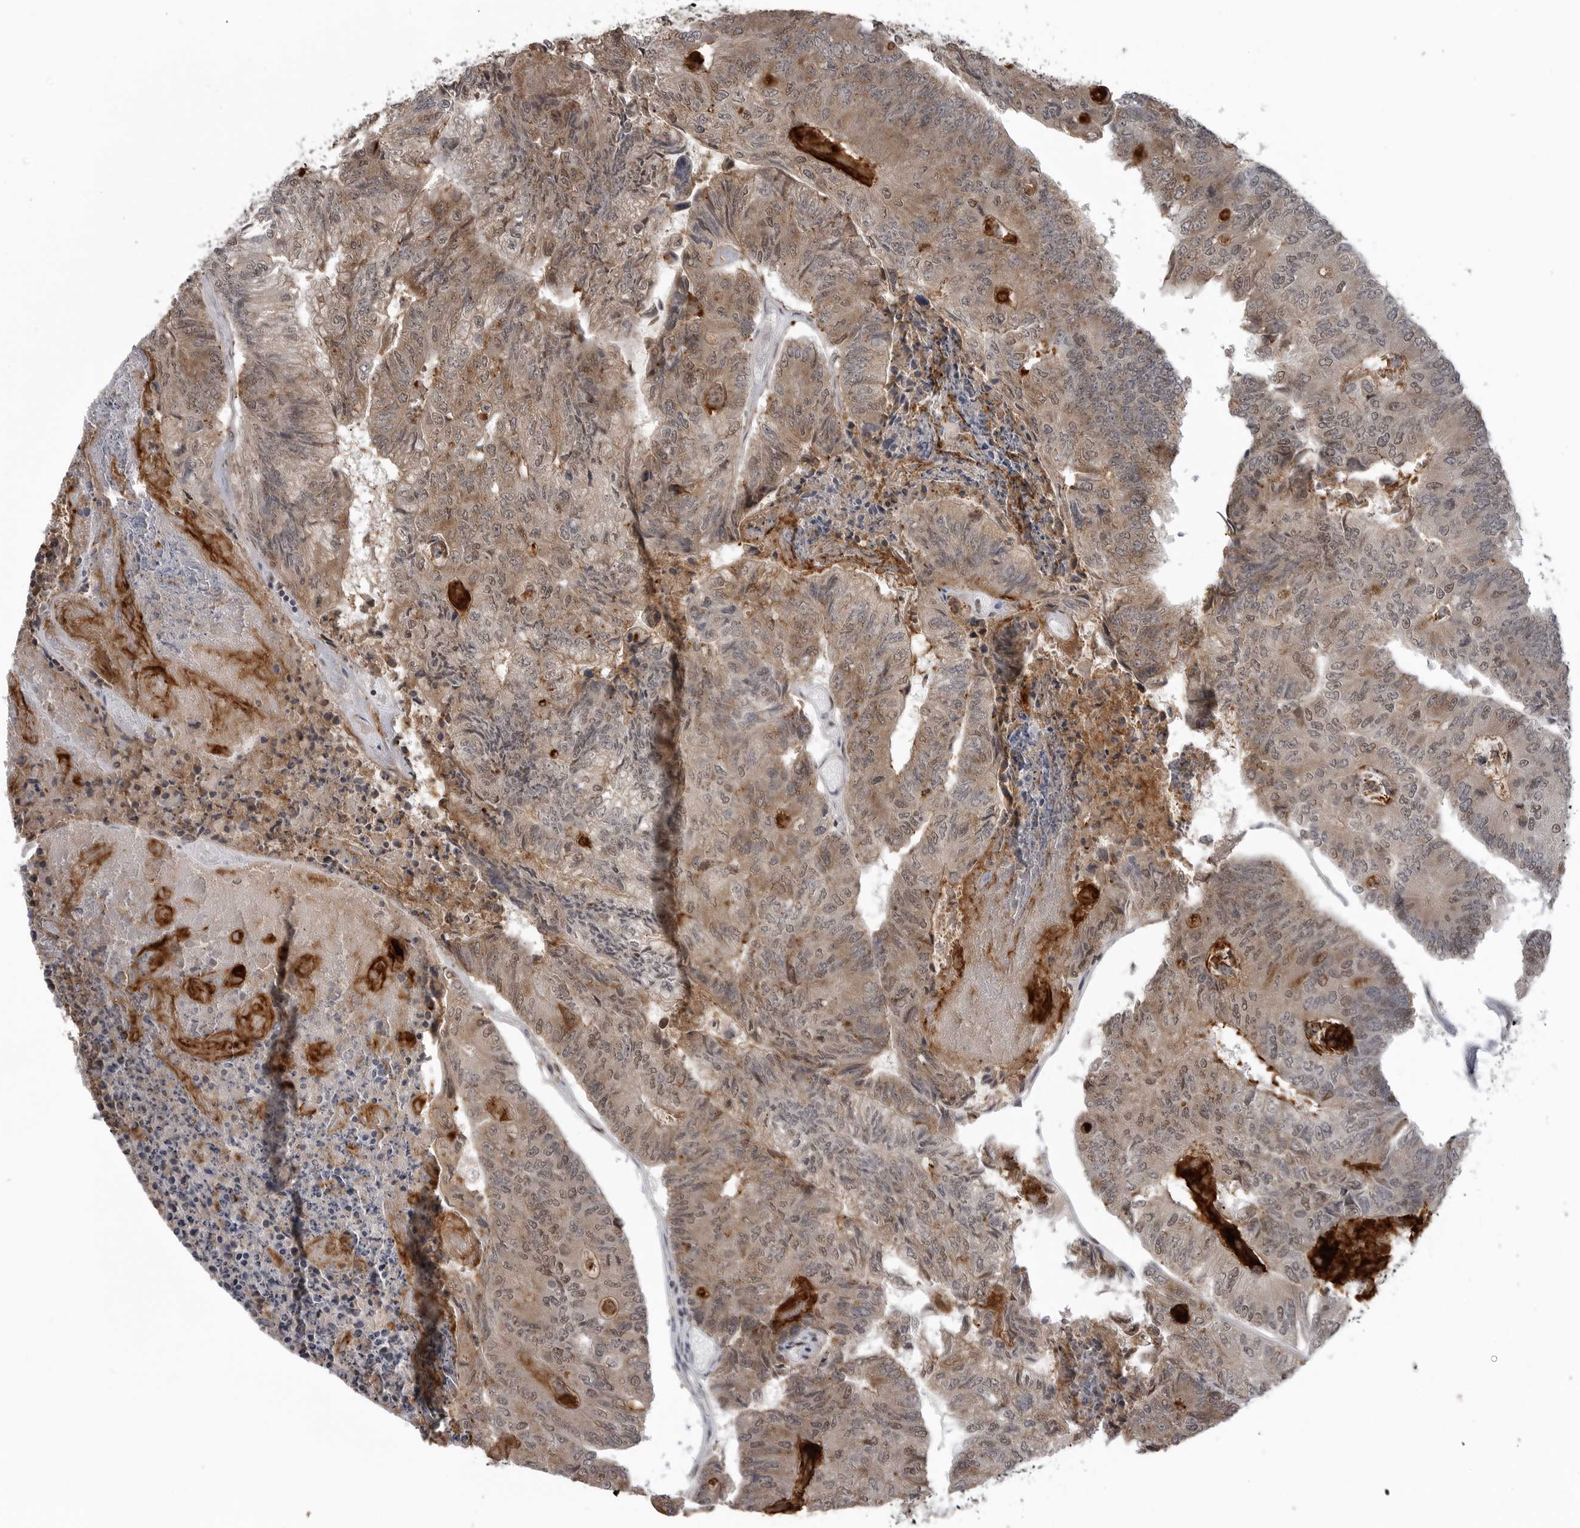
{"staining": {"intensity": "moderate", "quantity": ">75%", "location": "cytoplasmic/membranous,nuclear"}, "tissue": "colorectal cancer", "cell_type": "Tumor cells", "image_type": "cancer", "snomed": [{"axis": "morphology", "description": "Adenocarcinoma, NOS"}, {"axis": "topography", "description": "Colon"}], "caption": "Immunohistochemical staining of human adenocarcinoma (colorectal) reveals medium levels of moderate cytoplasmic/membranous and nuclear protein expression in about >75% of tumor cells. (brown staining indicates protein expression, while blue staining denotes nuclei).", "gene": "C8orf58", "patient": {"sex": "female", "age": 67}}